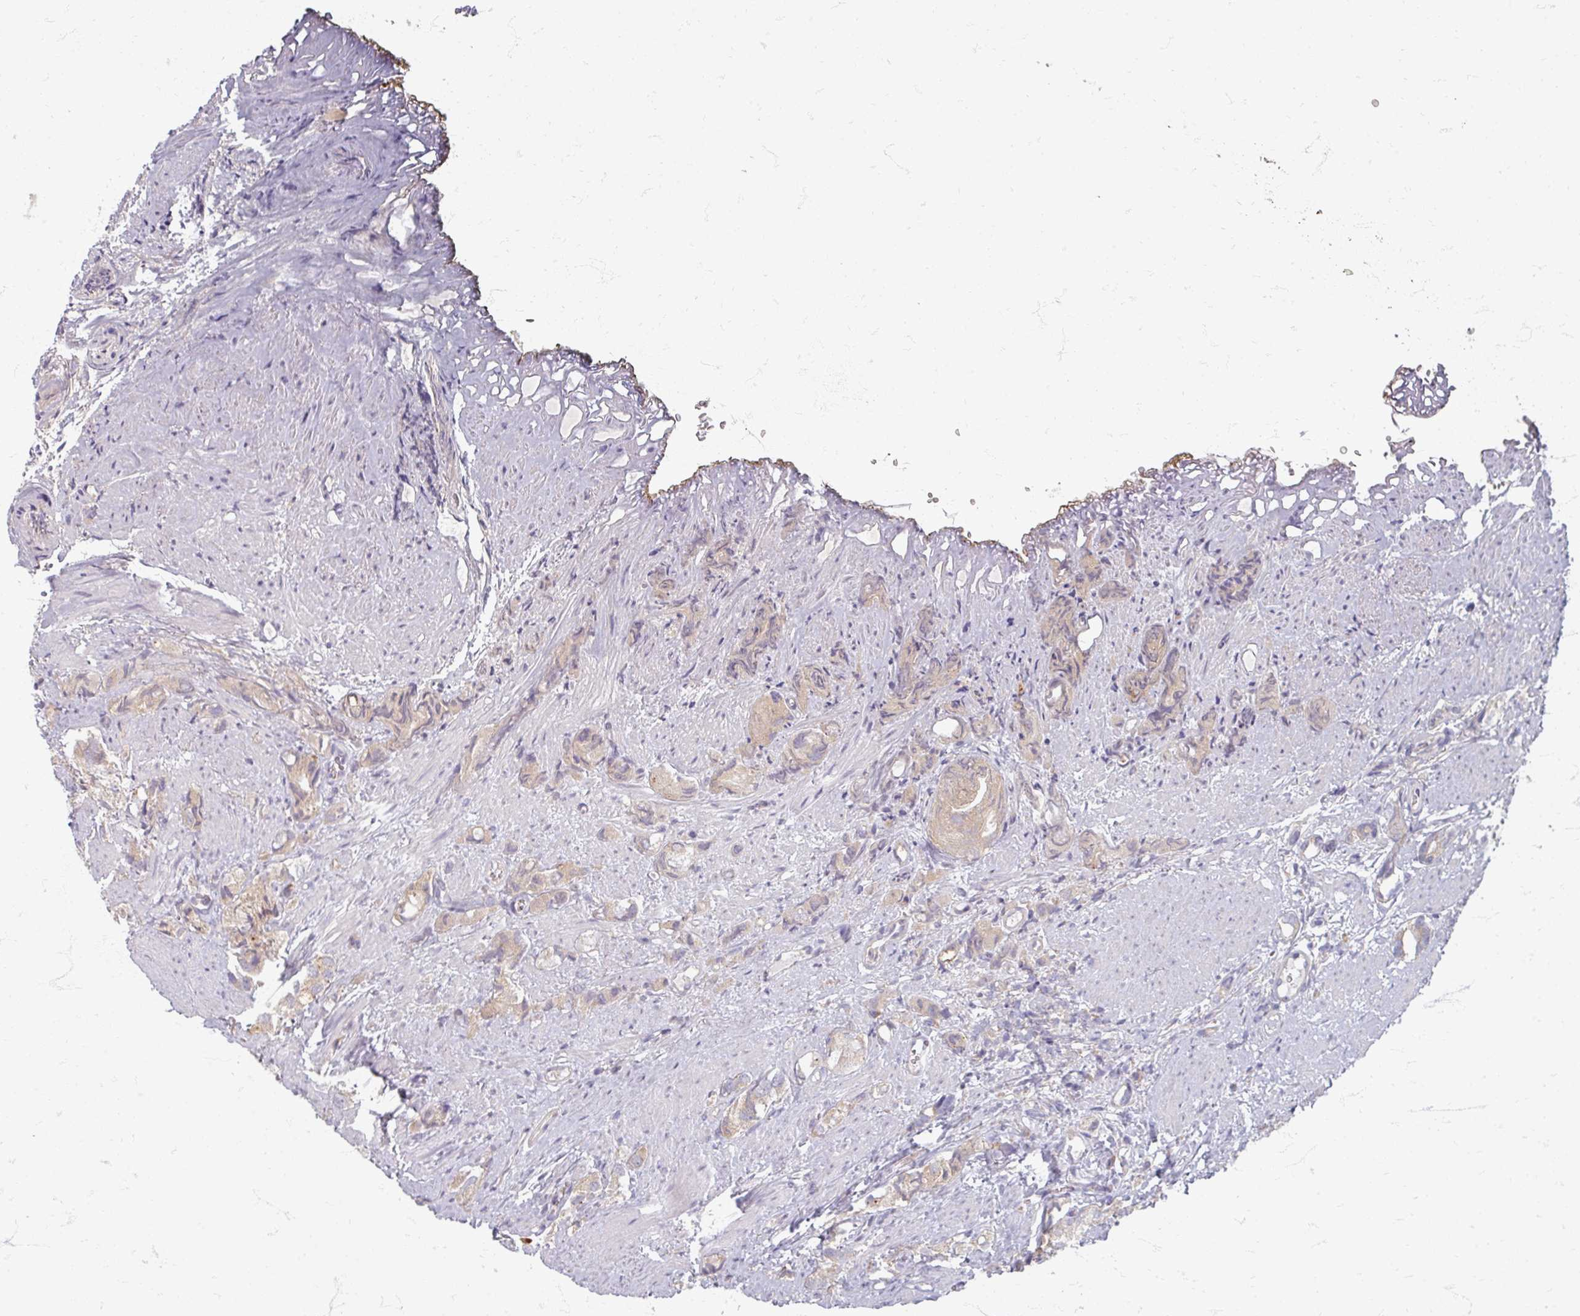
{"staining": {"intensity": "weak", "quantity": "25%-75%", "location": "cytoplasmic/membranous"}, "tissue": "prostate cancer", "cell_type": "Tumor cells", "image_type": "cancer", "snomed": [{"axis": "morphology", "description": "Adenocarcinoma, High grade"}, {"axis": "topography", "description": "Prostate"}], "caption": "Prostate cancer stained with immunohistochemistry (IHC) shows weak cytoplasmic/membranous staining in approximately 25%-75% of tumor cells. The staining is performed using DAB (3,3'-diaminobenzidine) brown chromogen to label protein expression. The nuclei are counter-stained blue using hematoxylin.", "gene": "STAM", "patient": {"sex": "male", "age": 82}}